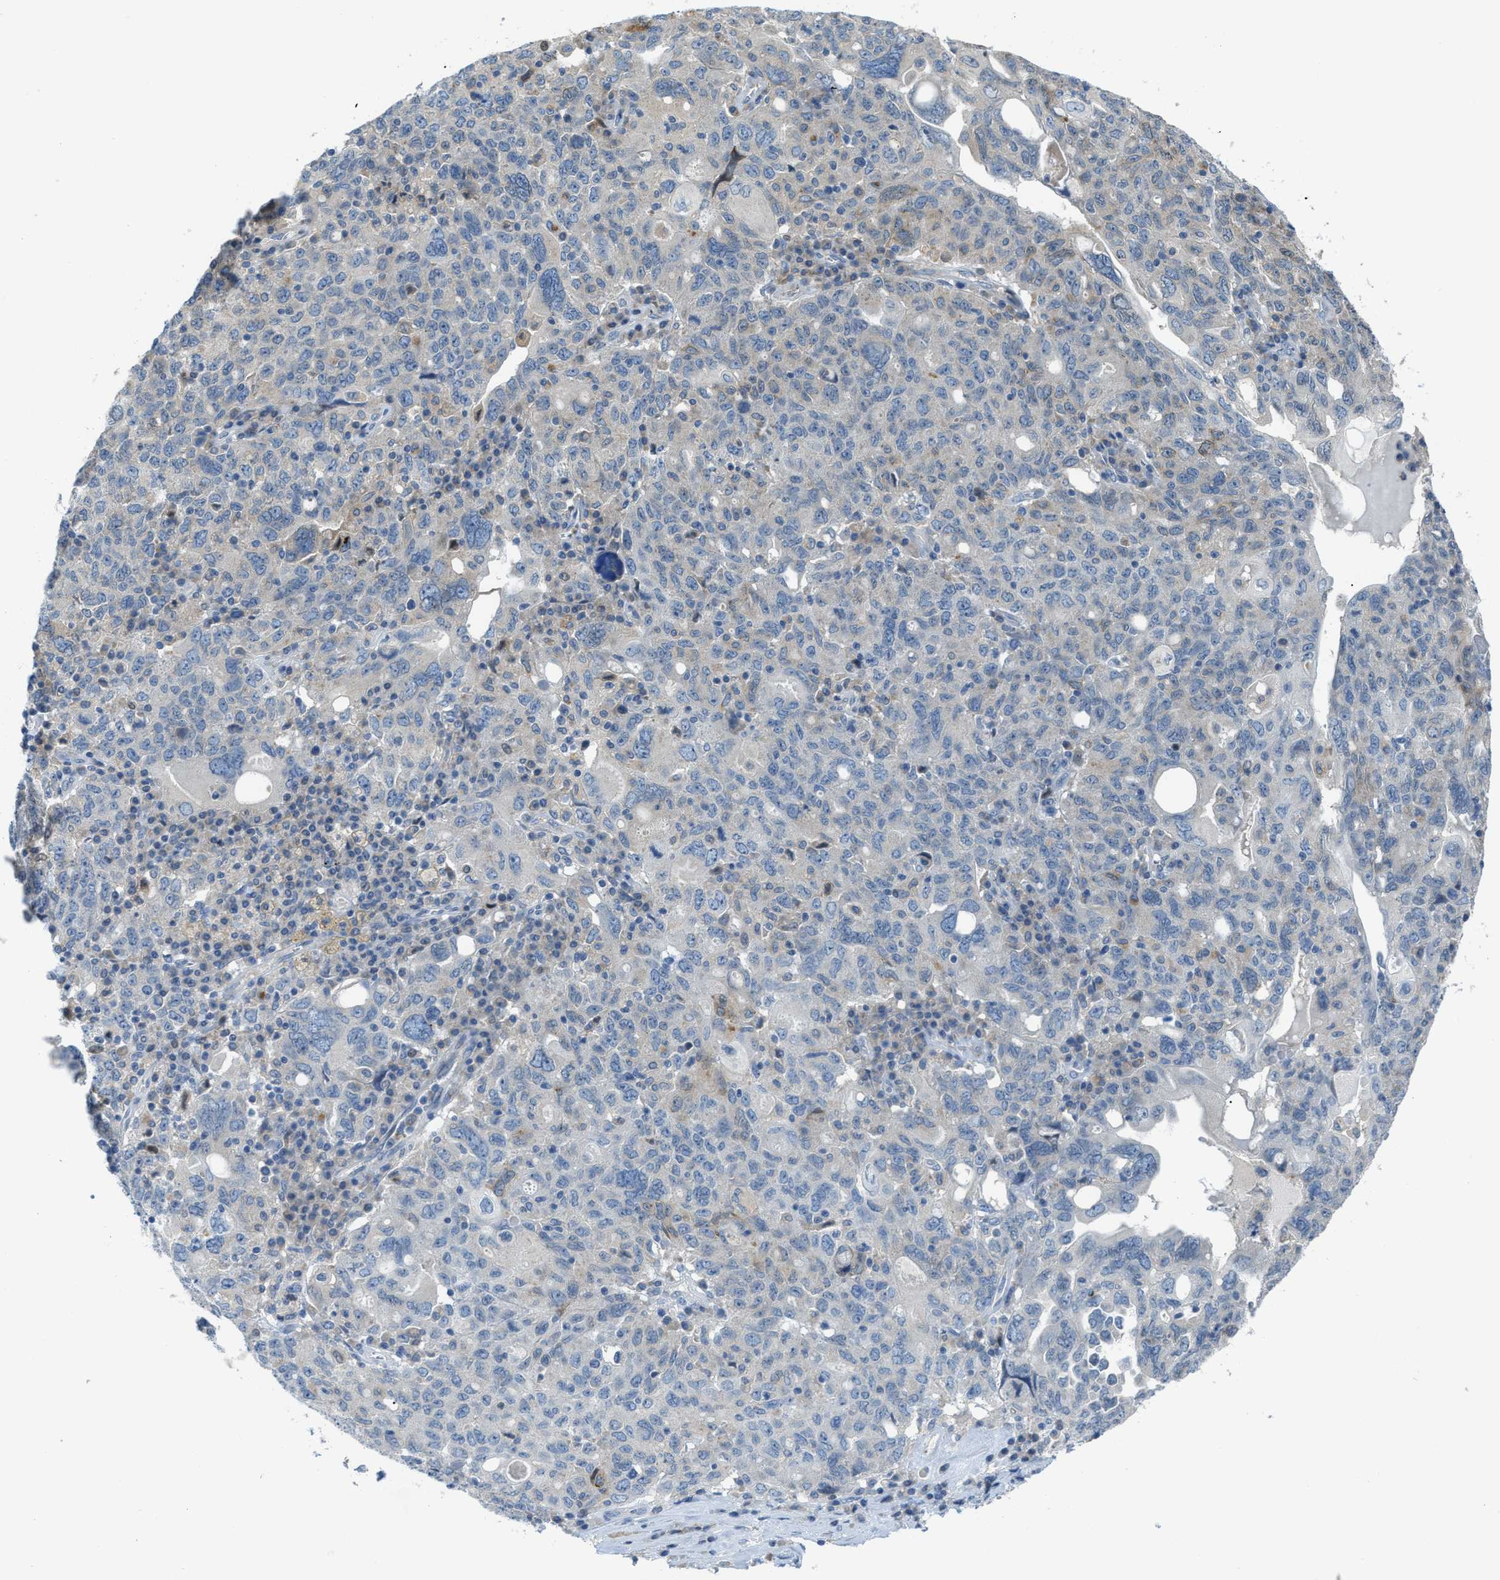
{"staining": {"intensity": "negative", "quantity": "none", "location": "none"}, "tissue": "ovarian cancer", "cell_type": "Tumor cells", "image_type": "cancer", "snomed": [{"axis": "morphology", "description": "Carcinoma, endometroid"}, {"axis": "topography", "description": "Ovary"}], "caption": "High magnification brightfield microscopy of ovarian endometroid carcinoma stained with DAB (brown) and counterstained with hematoxylin (blue): tumor cells show no significant staining. Nuclei are stained in blue.", "gene": "KLHDC10", "patient": {"sex": "female", "age": 62}}